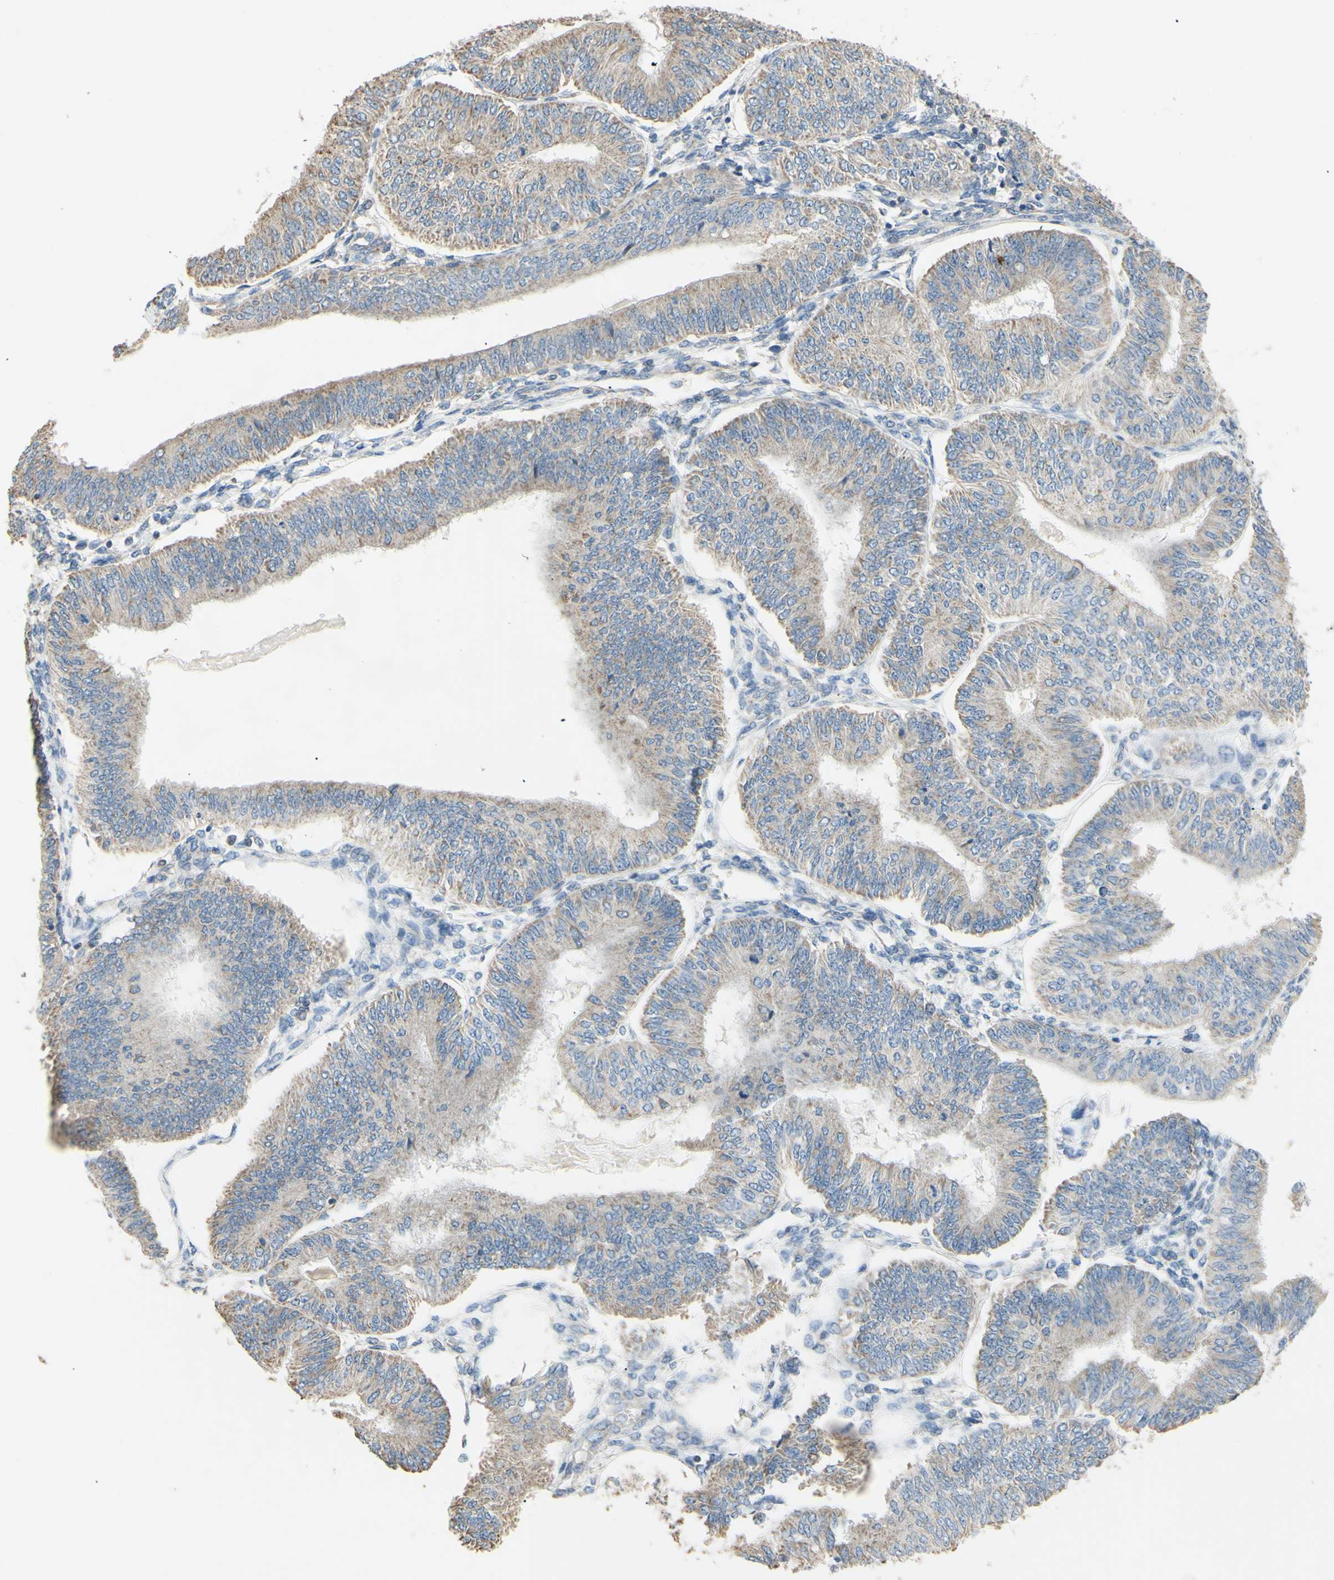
{"staining": {"intensity": "weak", "quantity": "25%-75%", "location": "cytoplasmic/membranous"}, "tissue": "endometrial cancer", "cell_type": "Tumor cells", "image_type": "cancer", "snomed": [{"axis": "morphology", "description": "Adenocarcinoma, NOS"}, {"axis": "topography", "description": "Endometrium"}], "caption": "This is an image of immunohistochemistry (IHC) staining of adenocarcinoma (endometrial), which shows weak positivity in the cytoplasmic/membranous of tumor cells.", "gene": "PTGIS", "patient": {"sex": "female", "age": 58}}